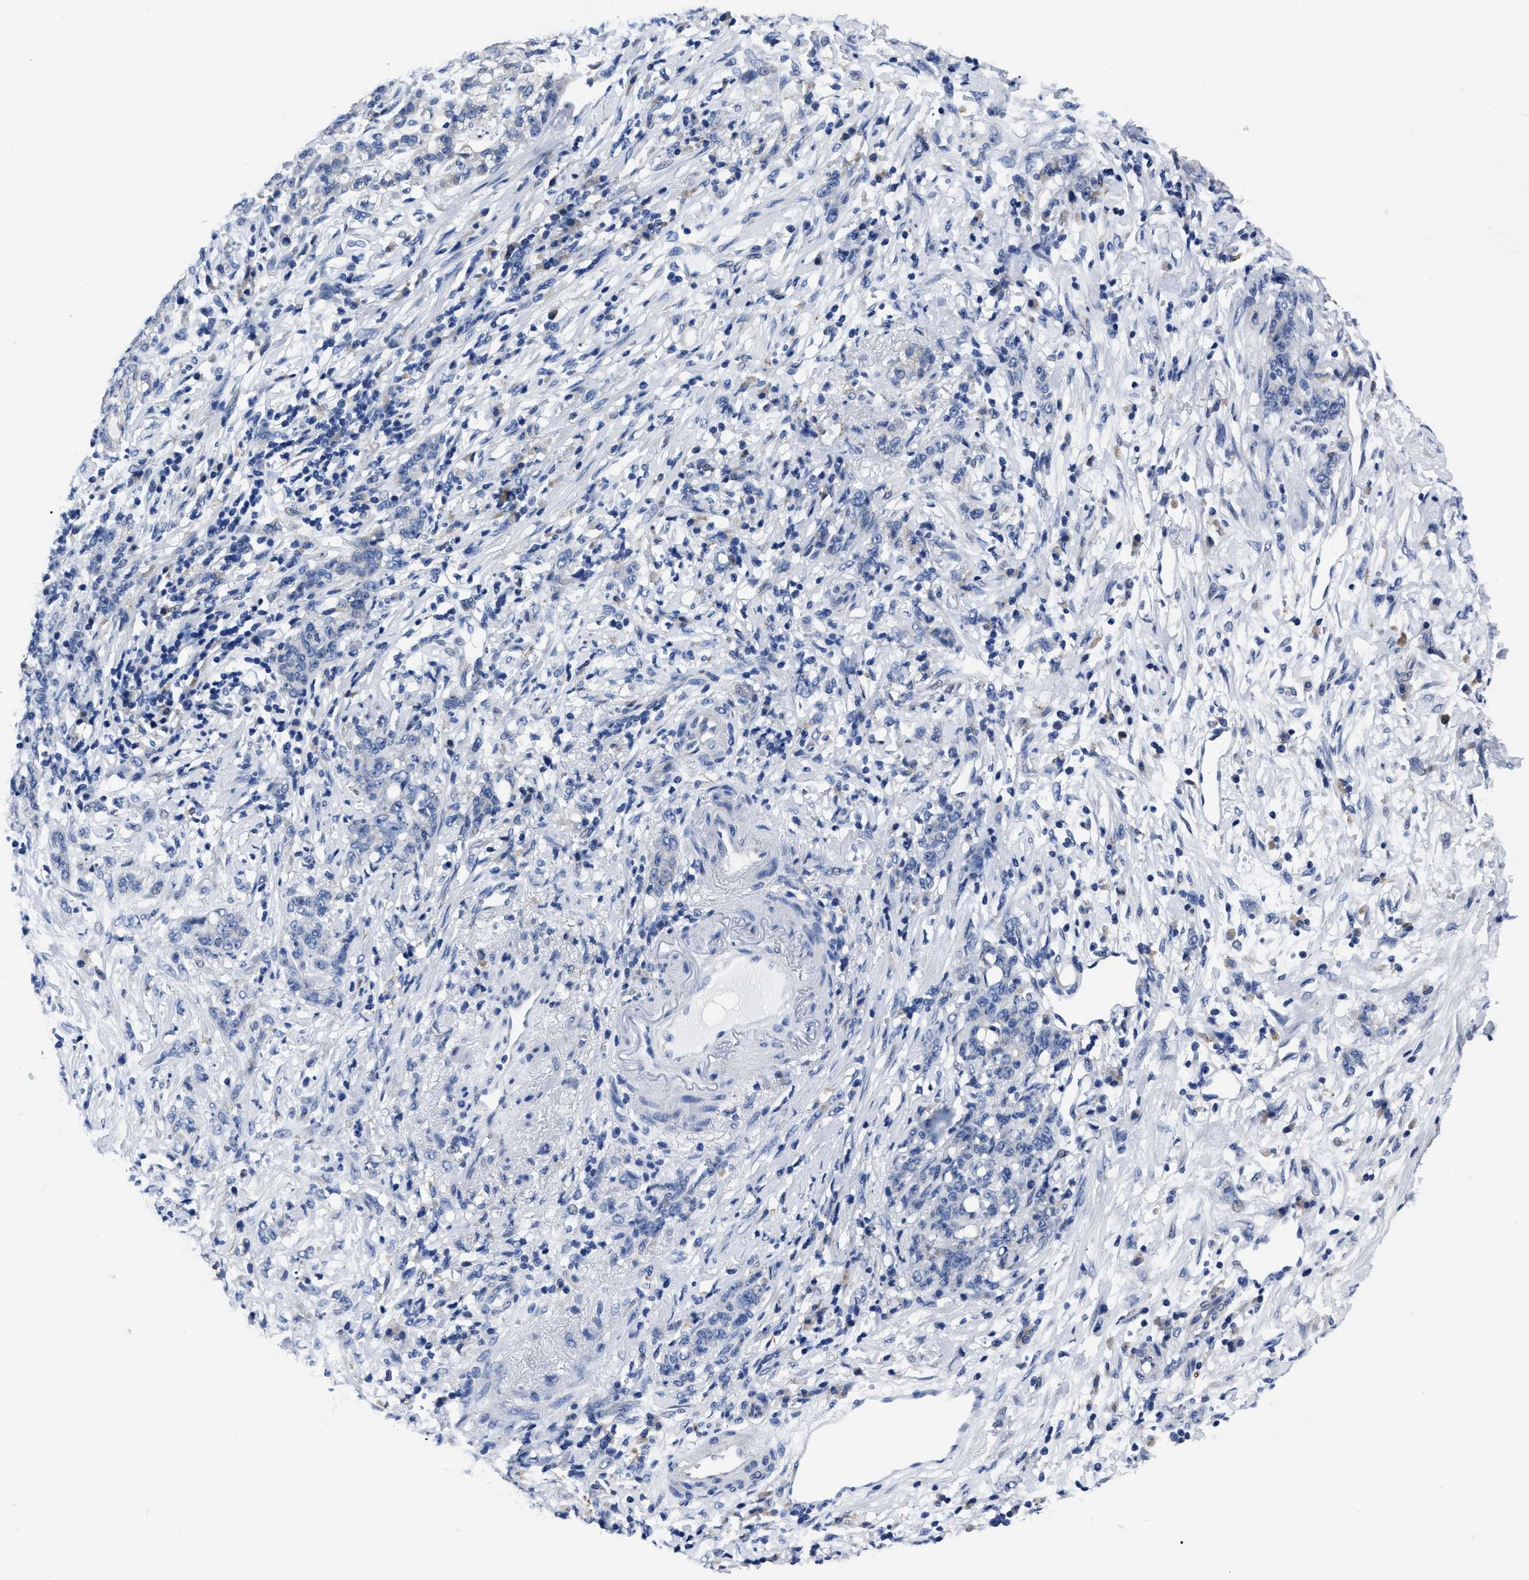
{"staining": {"intensity": "negative", "quantity": "none", "location": "none"}, "tissue": "stomach cancer", "cell_type": "Tumor cells", "image_type": "cancer", "snomed": [{"axis": "morphology", "description": "Adenocarcinoma, NOS"}, {"axis": "topography", "description": "Stomach, lower"}], "caption": "This is a photomicrograph of immunohistochemistry staining of adenocarcinoma (stomach), which shows no expression in tumor cells. (Stains: DAB immunohistochemistry (IHC) with hematoxylin counter stain, Microscopy: brightfield microscopy at high magnification).", "gene": "MOV10L1", "patient": {"sex": "male", "age": 88}}